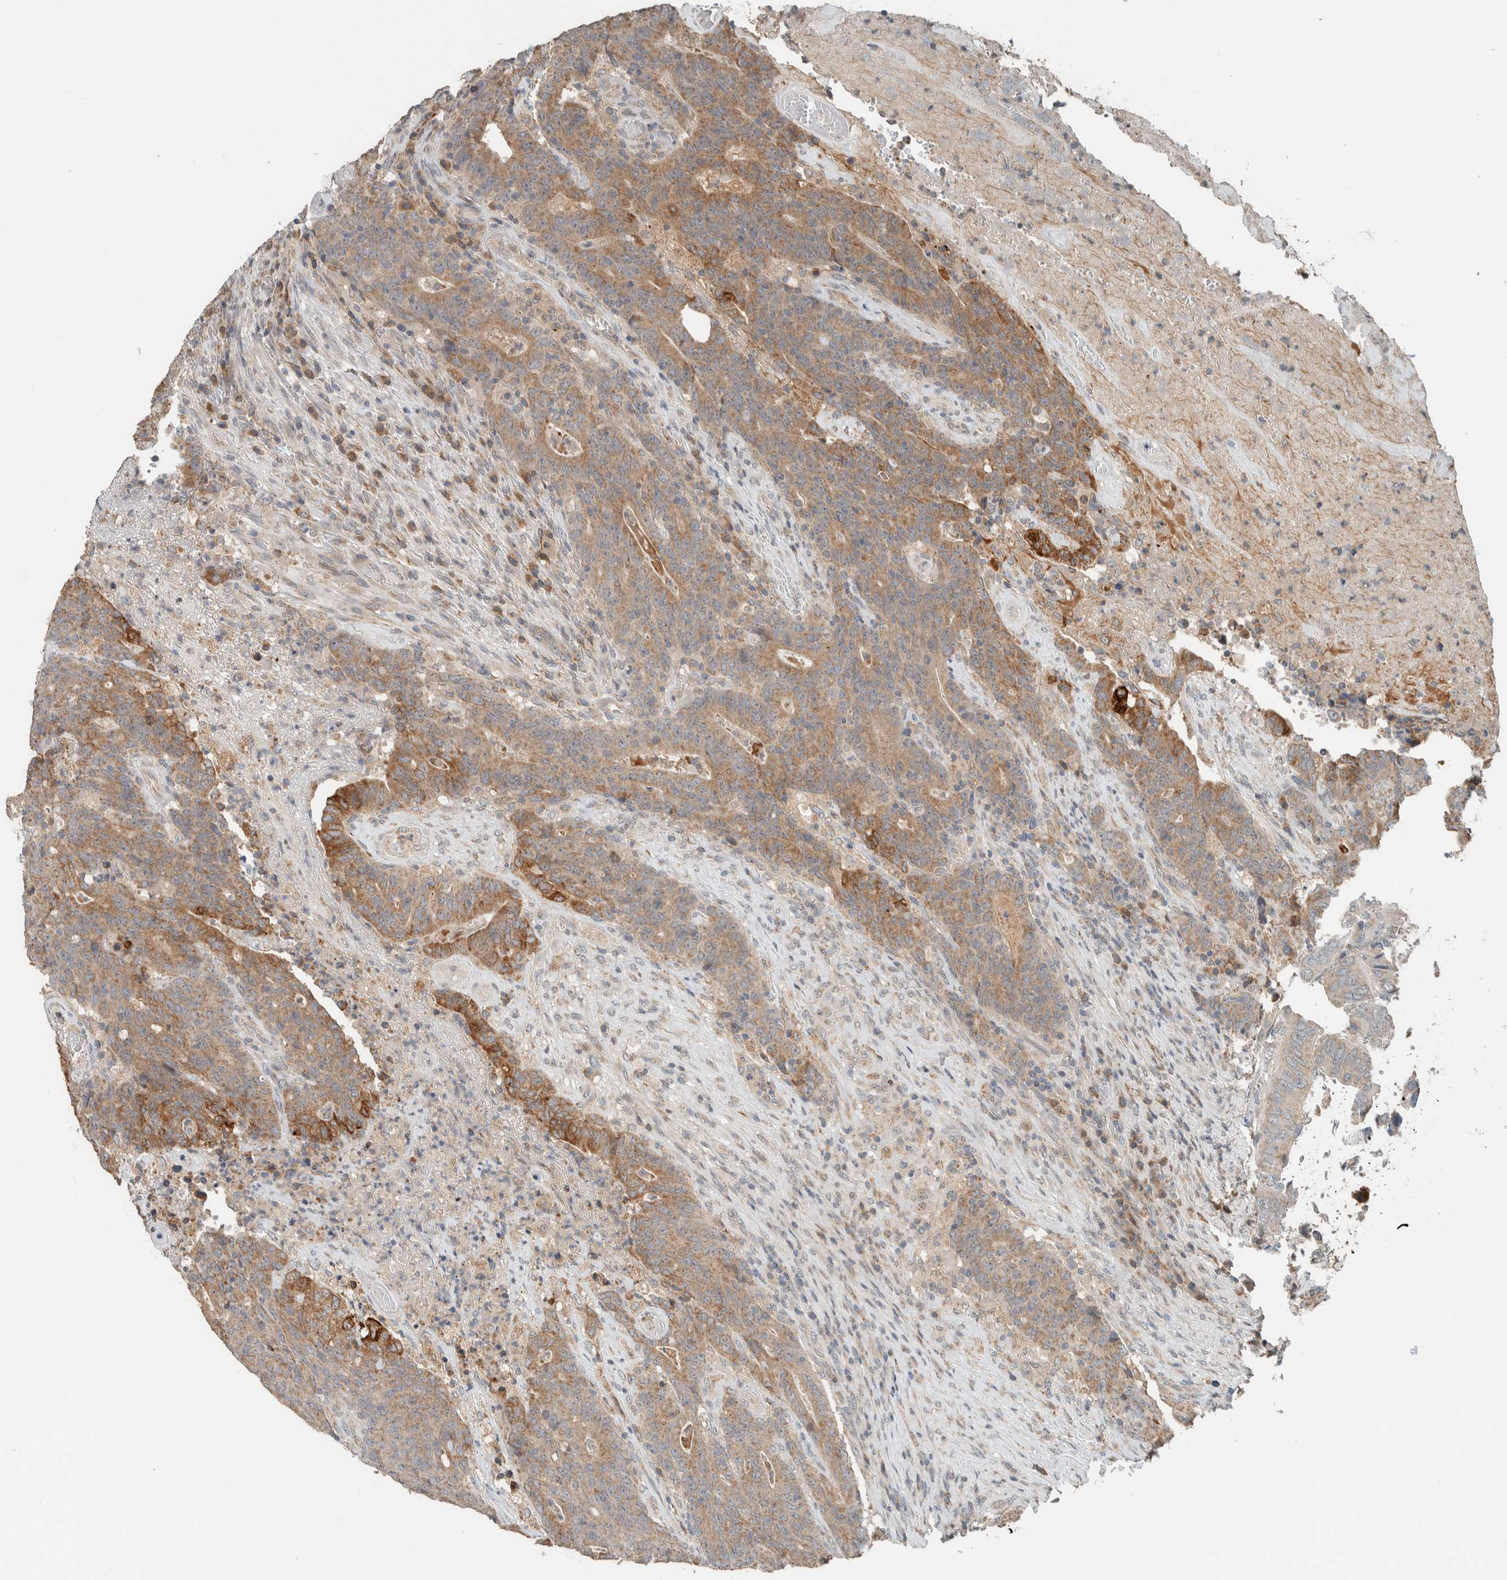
{"staining": {"intensity": "moderate", "quantity": ">75%", "location": "cytoplasmic/membranous"}, "tissue": "colorectal cancer", "cell_type": "Tumor cells", "image_type": "cancer", "snomed": [{"axis": "morphology", "description": "Normal tissue, NOS"}, {"axis": "morphology", "description": "Adenocarcinoma, NOS"}, {"axis": "topography", "description": "Colon"}], "caption": "Protein analysis of colorectal adenocarcinoma tissue demonstrates moderate cytoplasmic/membranous staining in about >75% of tumor cells.", "gene": "NBR1", "patient": {"sex": "female", "age": 75}}